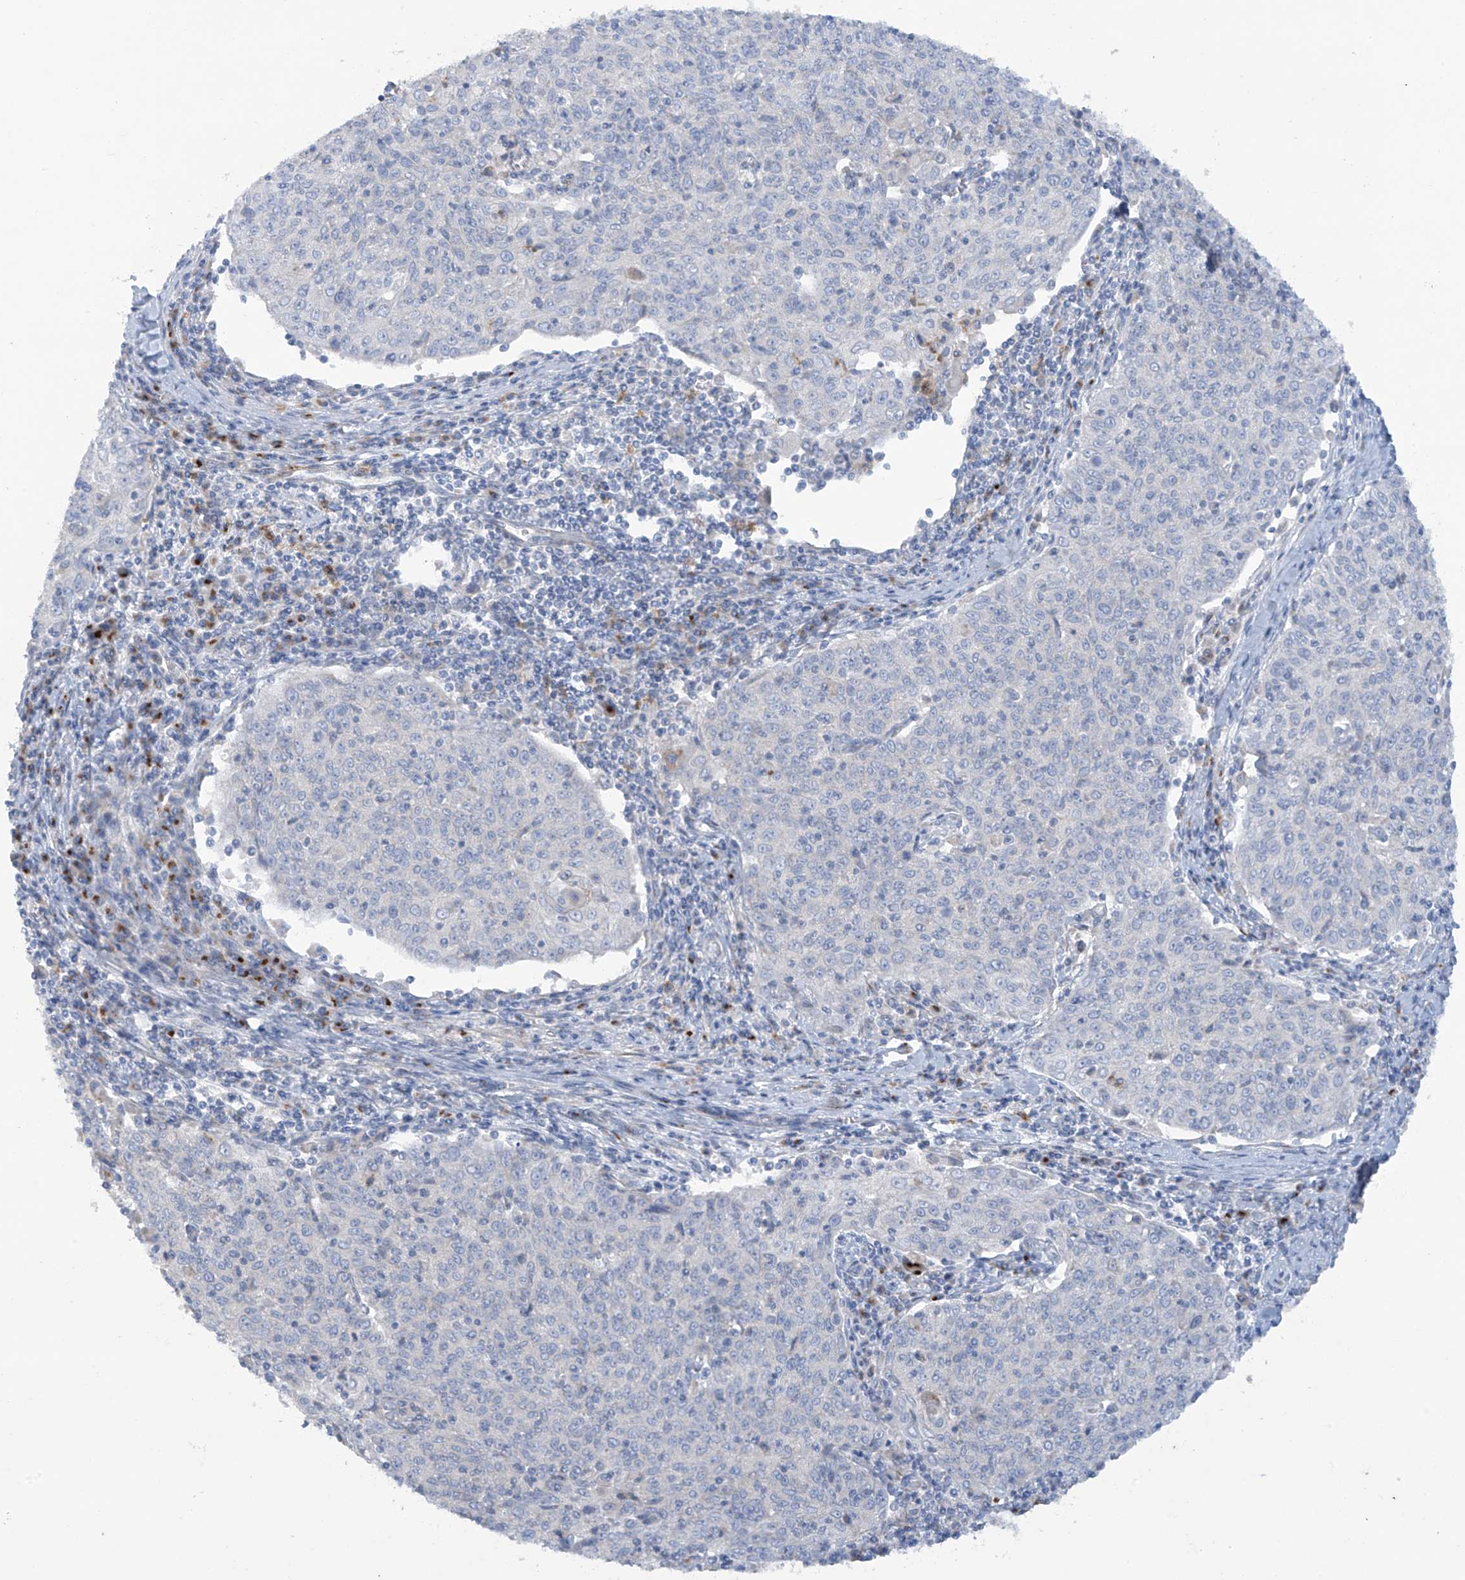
{"staining": {"intensity": "negative", "quantity": "none", "location": "none"}, "tissue": "cervical cancer", "cell_type": "Tumor cells", "image_type": "cancer", "snomed": [{"axis": "morphology", "description": "Squamous cell carcinoma, NOS"}, {"axis": "topography", "description": "Cervix"}], "caption": "Tumor cells show no significant staining in squamous cell carcinoma (cervical).", "gene": "TRMT2B", "patient": {"sex": "female", "age": 48}}